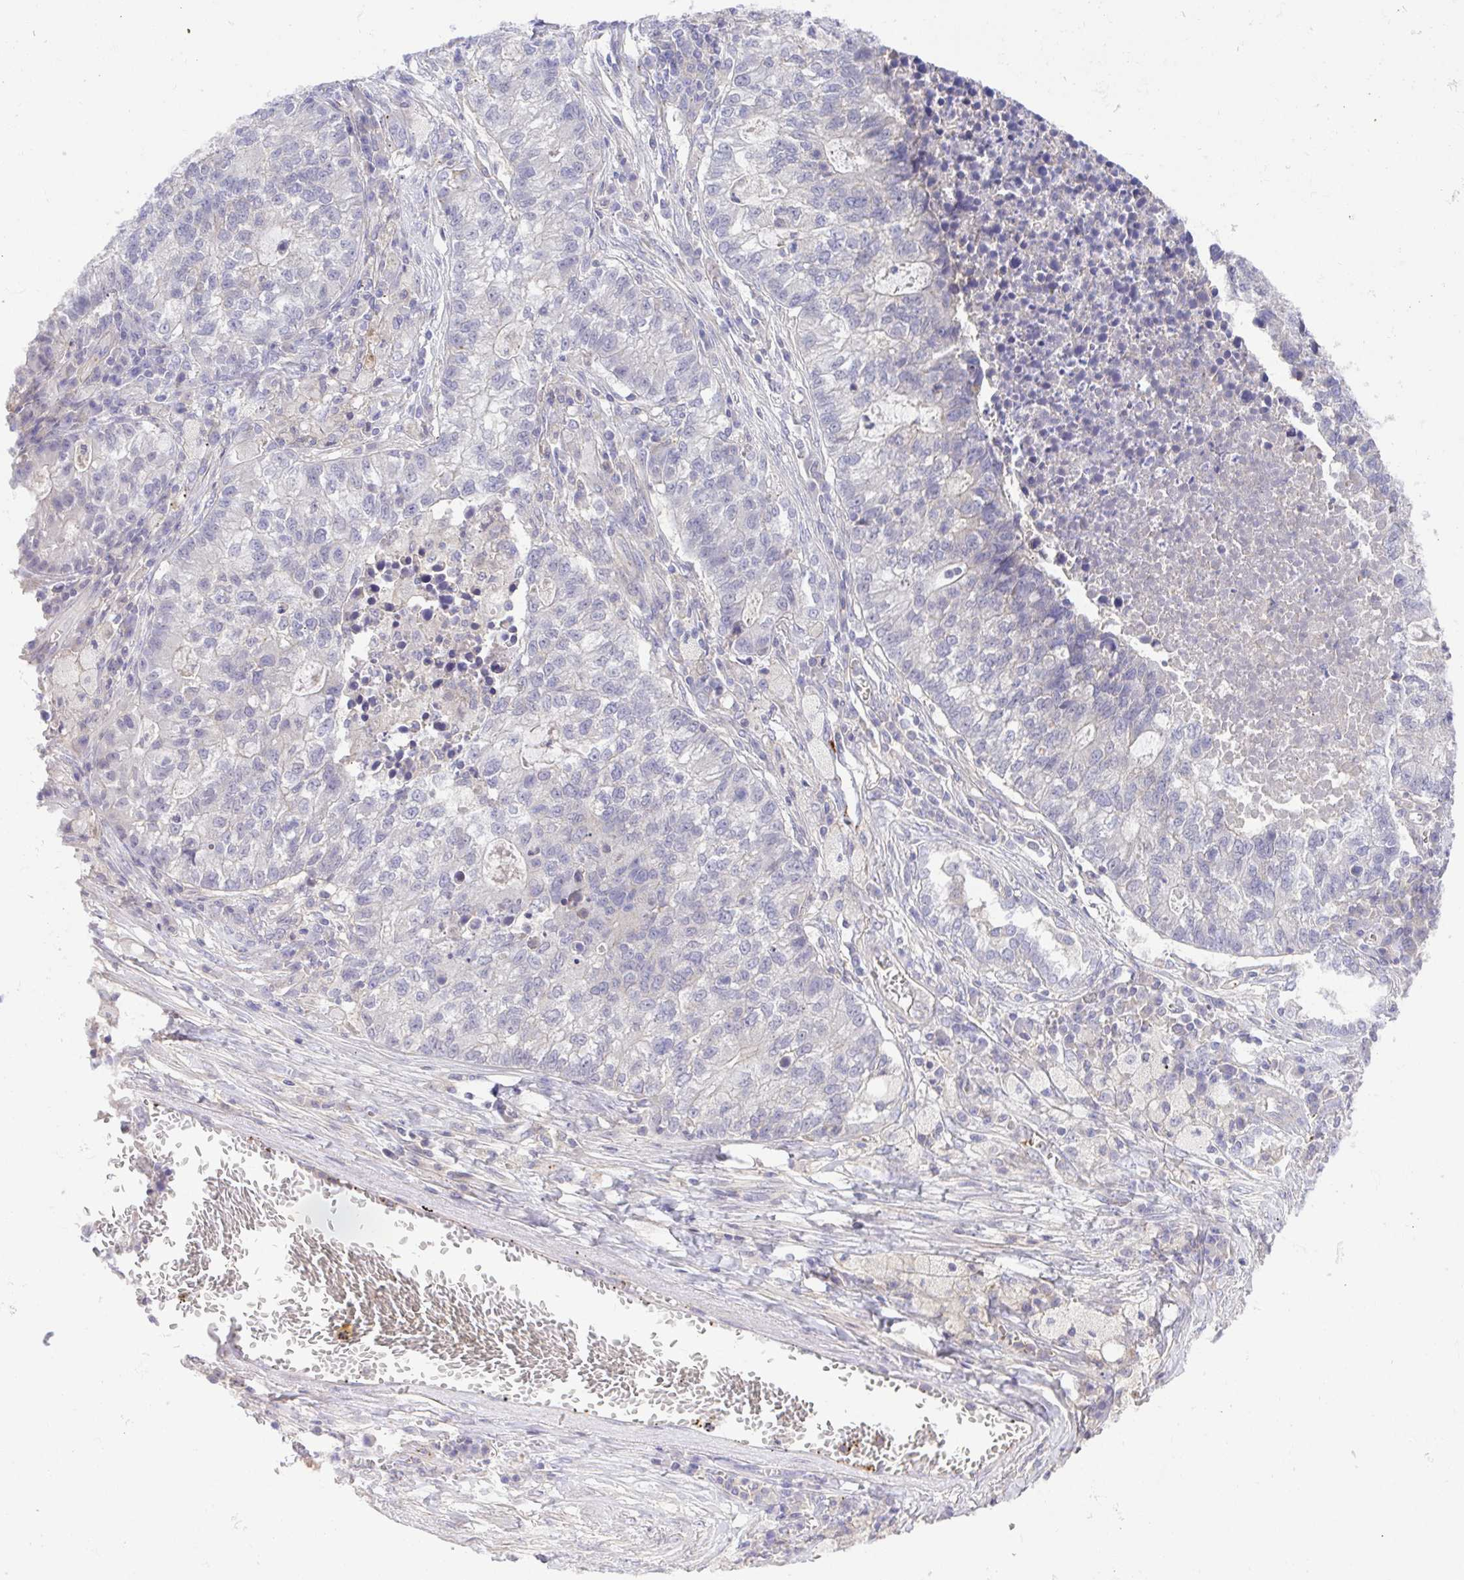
{"staining": {"intensity": "negative", "quantity": "none", "location": "none"}, "tissue": "lung cancer", "cell_type": "Tumor cells", "image_type": "cancer", "snomed": [{"axis": "morphology", "description": "Adenocarcinoma, NOS"}, {"axis": "topography", "description": "Lung"}], "caption": "Tumor cells show no significant positivity in adenocarcinoma (lung).", "gene": "PRR14L", "patient": {"sex": "male", "age": 57}}